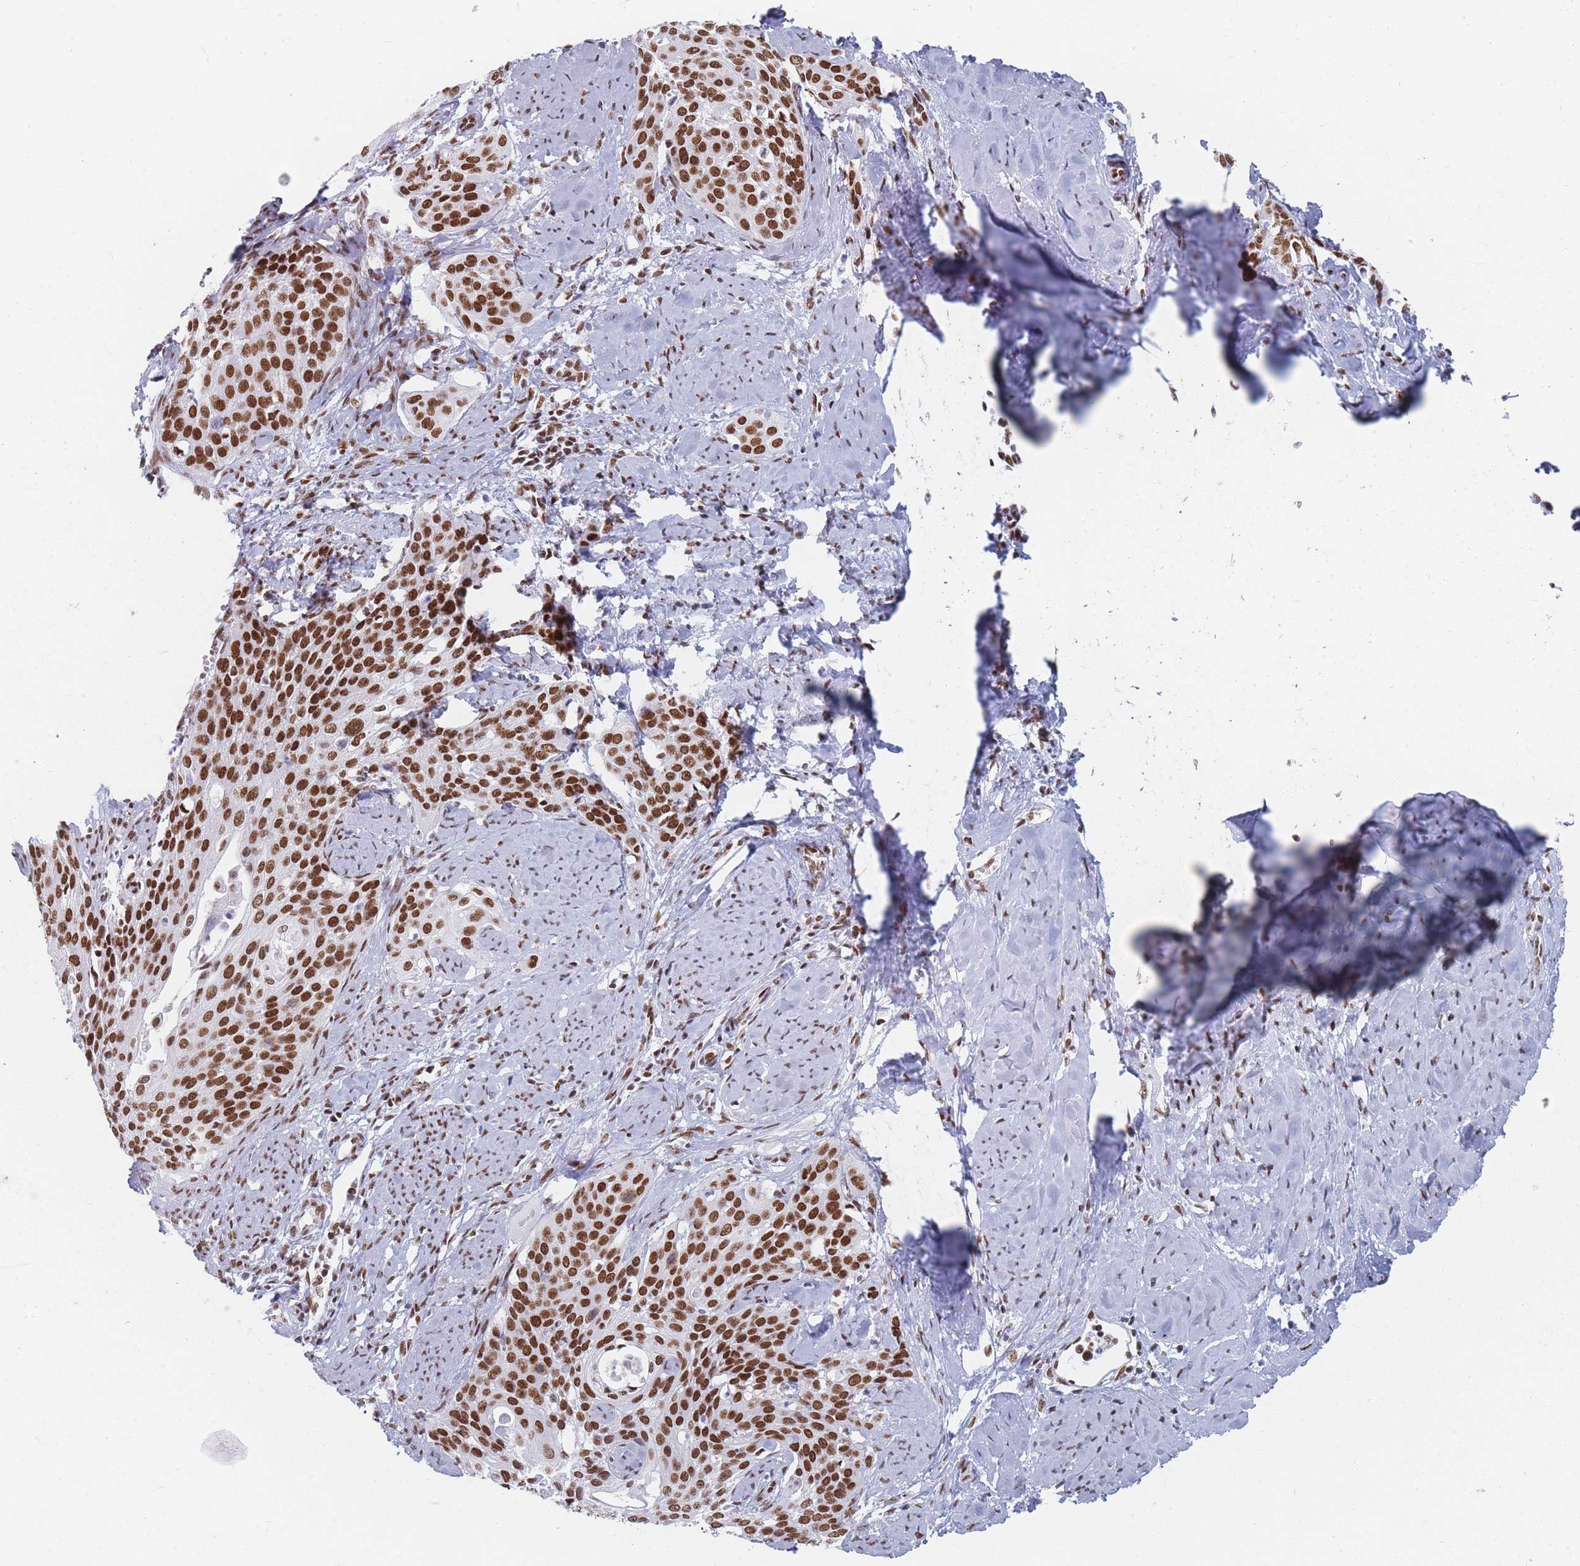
{"staining": {"intensity": "moderate", "quantity": ">75%", "location": "nuclear"}, "tissue": "cervical cancer", "cell_type": "Tumor cells", "image_type": "cancer", "snomed": [{"axis": "morphology", "description": "Squamous cell carcinoma, NOS"}, {"axis": "topography", "description": "Cervix"}], "caption": "Moderate nuclear staining for a protein is present in approximately >75% of tumor cells of cervical cancer using immunohistochemistry.", "gene": "SAFB2", "patient": {"sex": "female", "age": 44}}